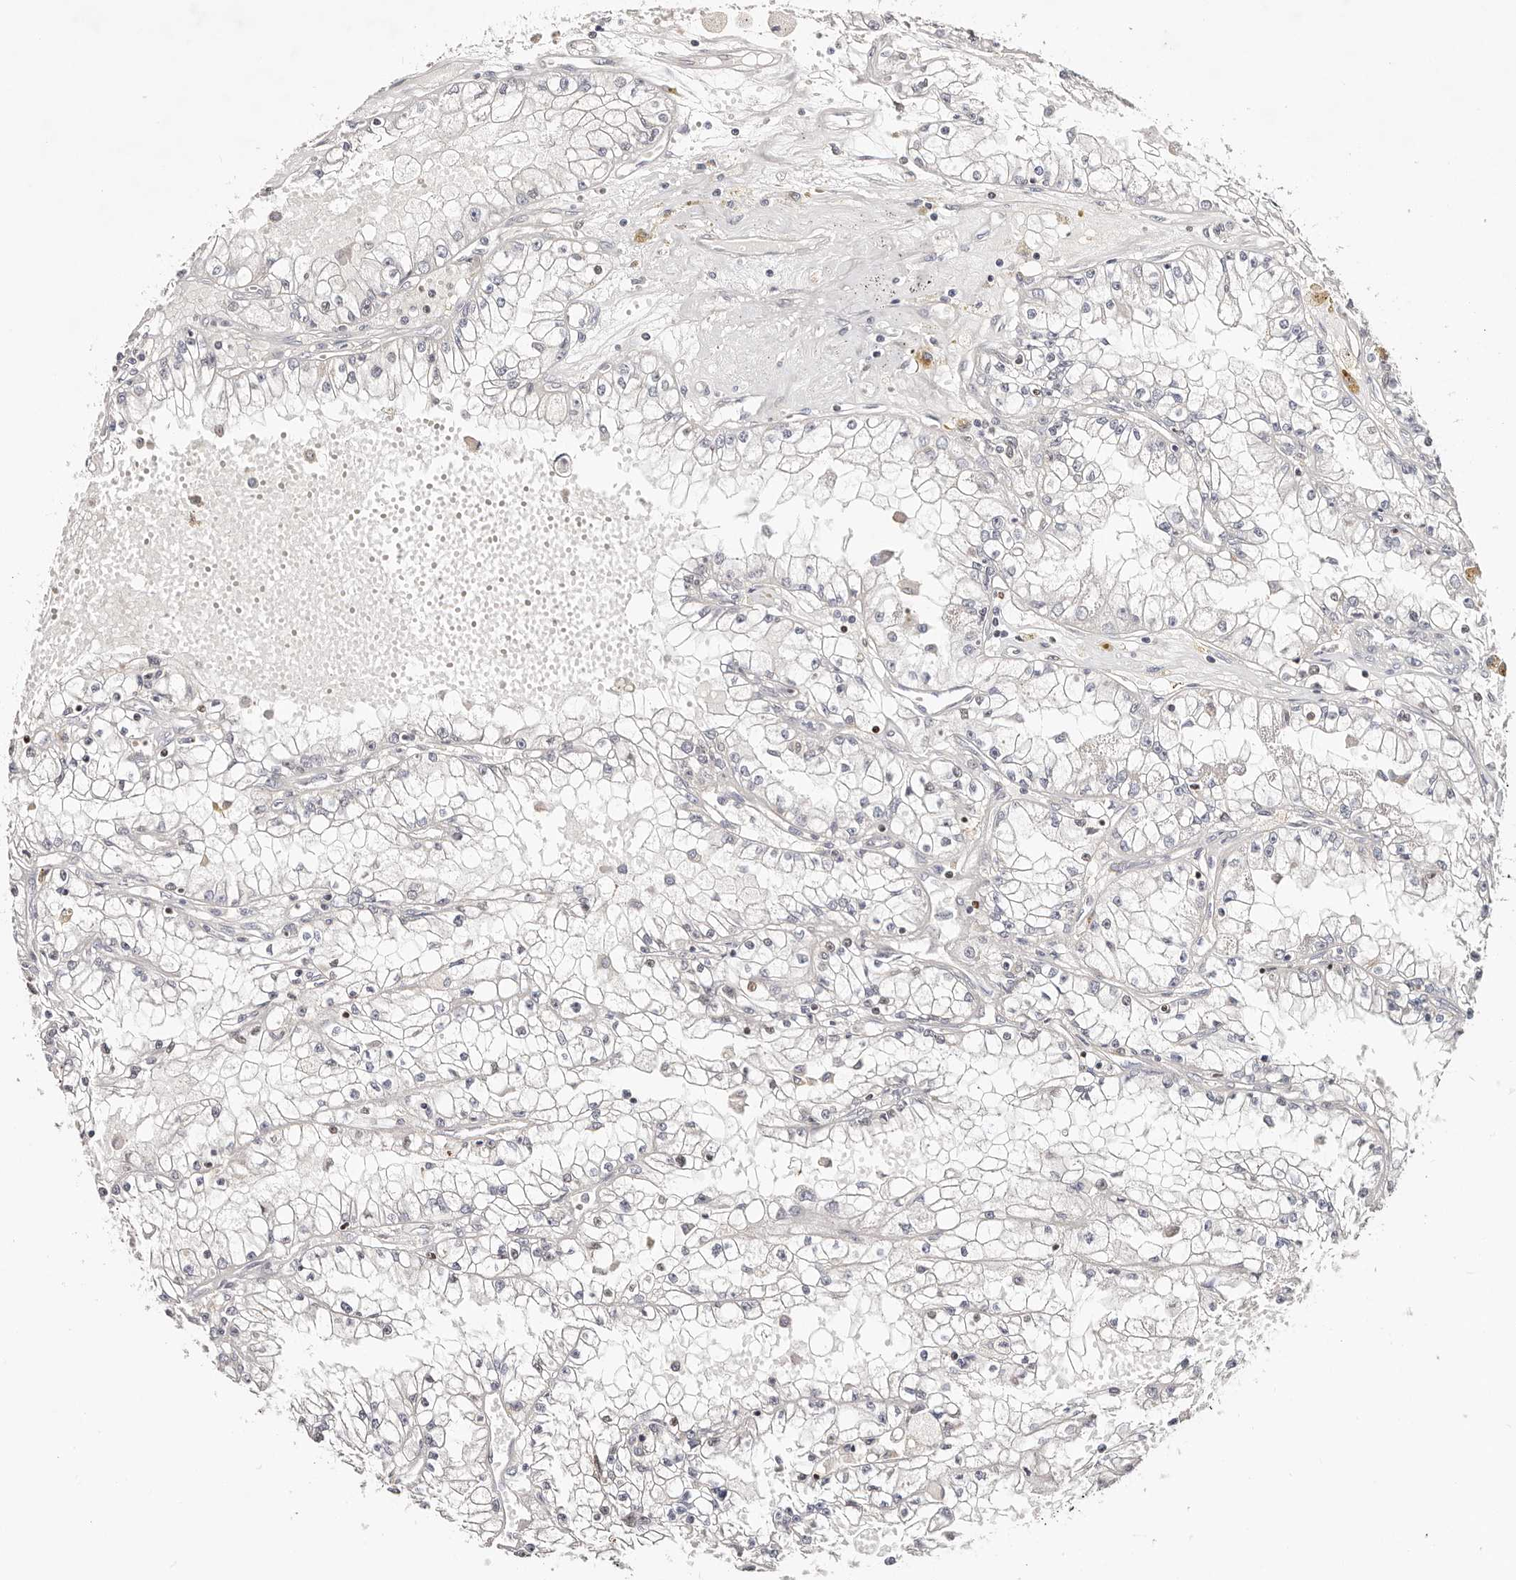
{"staining": {"intensity": "negative", "quantity": "none", "location": "none"}, "tissue": "renal cancer", "cell_type": "Tumor cells", "image_type": "cancer", "snomed": [{"axis": "morphology", "description": "Adenocarcinoma, NOS"}, {"axis": "topography", "description": "Kidney"}], "caption": "Histopathology image shows no significant protein positivity in tumor cells of renal cancer.", "gene": "IQGAP3", "patient": {"sex": "male", "age": 56}}